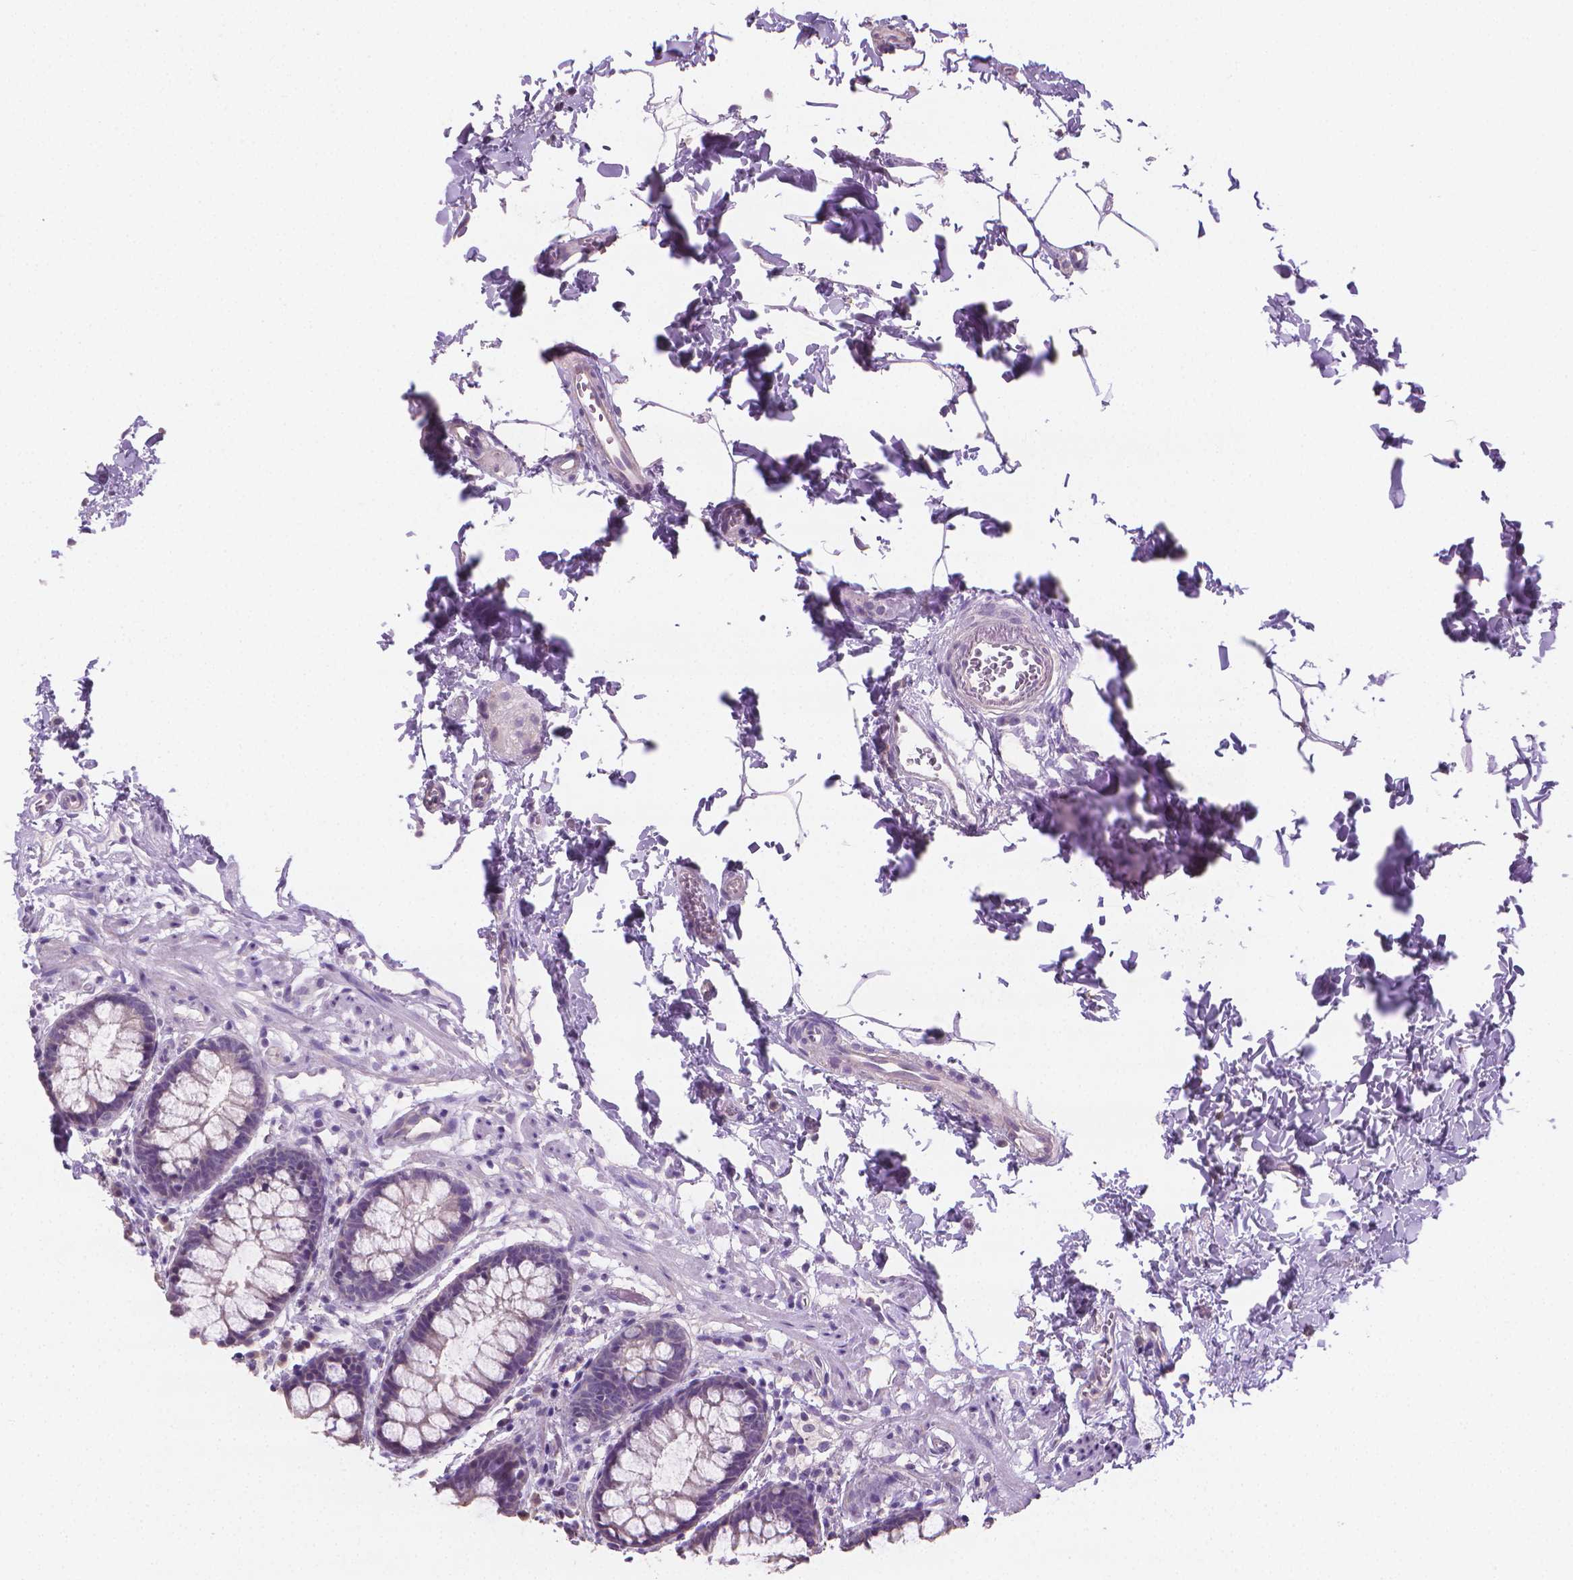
{"staining": {"intensity": "weak", "quantity": "<25%", "location": "cytoplasmic/membranous"}, "tissue": "rectum", "cell_type": "Glandular cells", "image_type": "normal", "snomed": [{"axis": "morphology", "description": "Normal tissue, NOS"}, {"axis": "topography", "description": "Rectum"}], "caption": "Immunohistochemistry histopathology image of benign rectum stained for a protein (brown), which exhibits no staining in glandular cells.", "gene": "CATIP", "patient": {"sex": "female", "age": 62}}